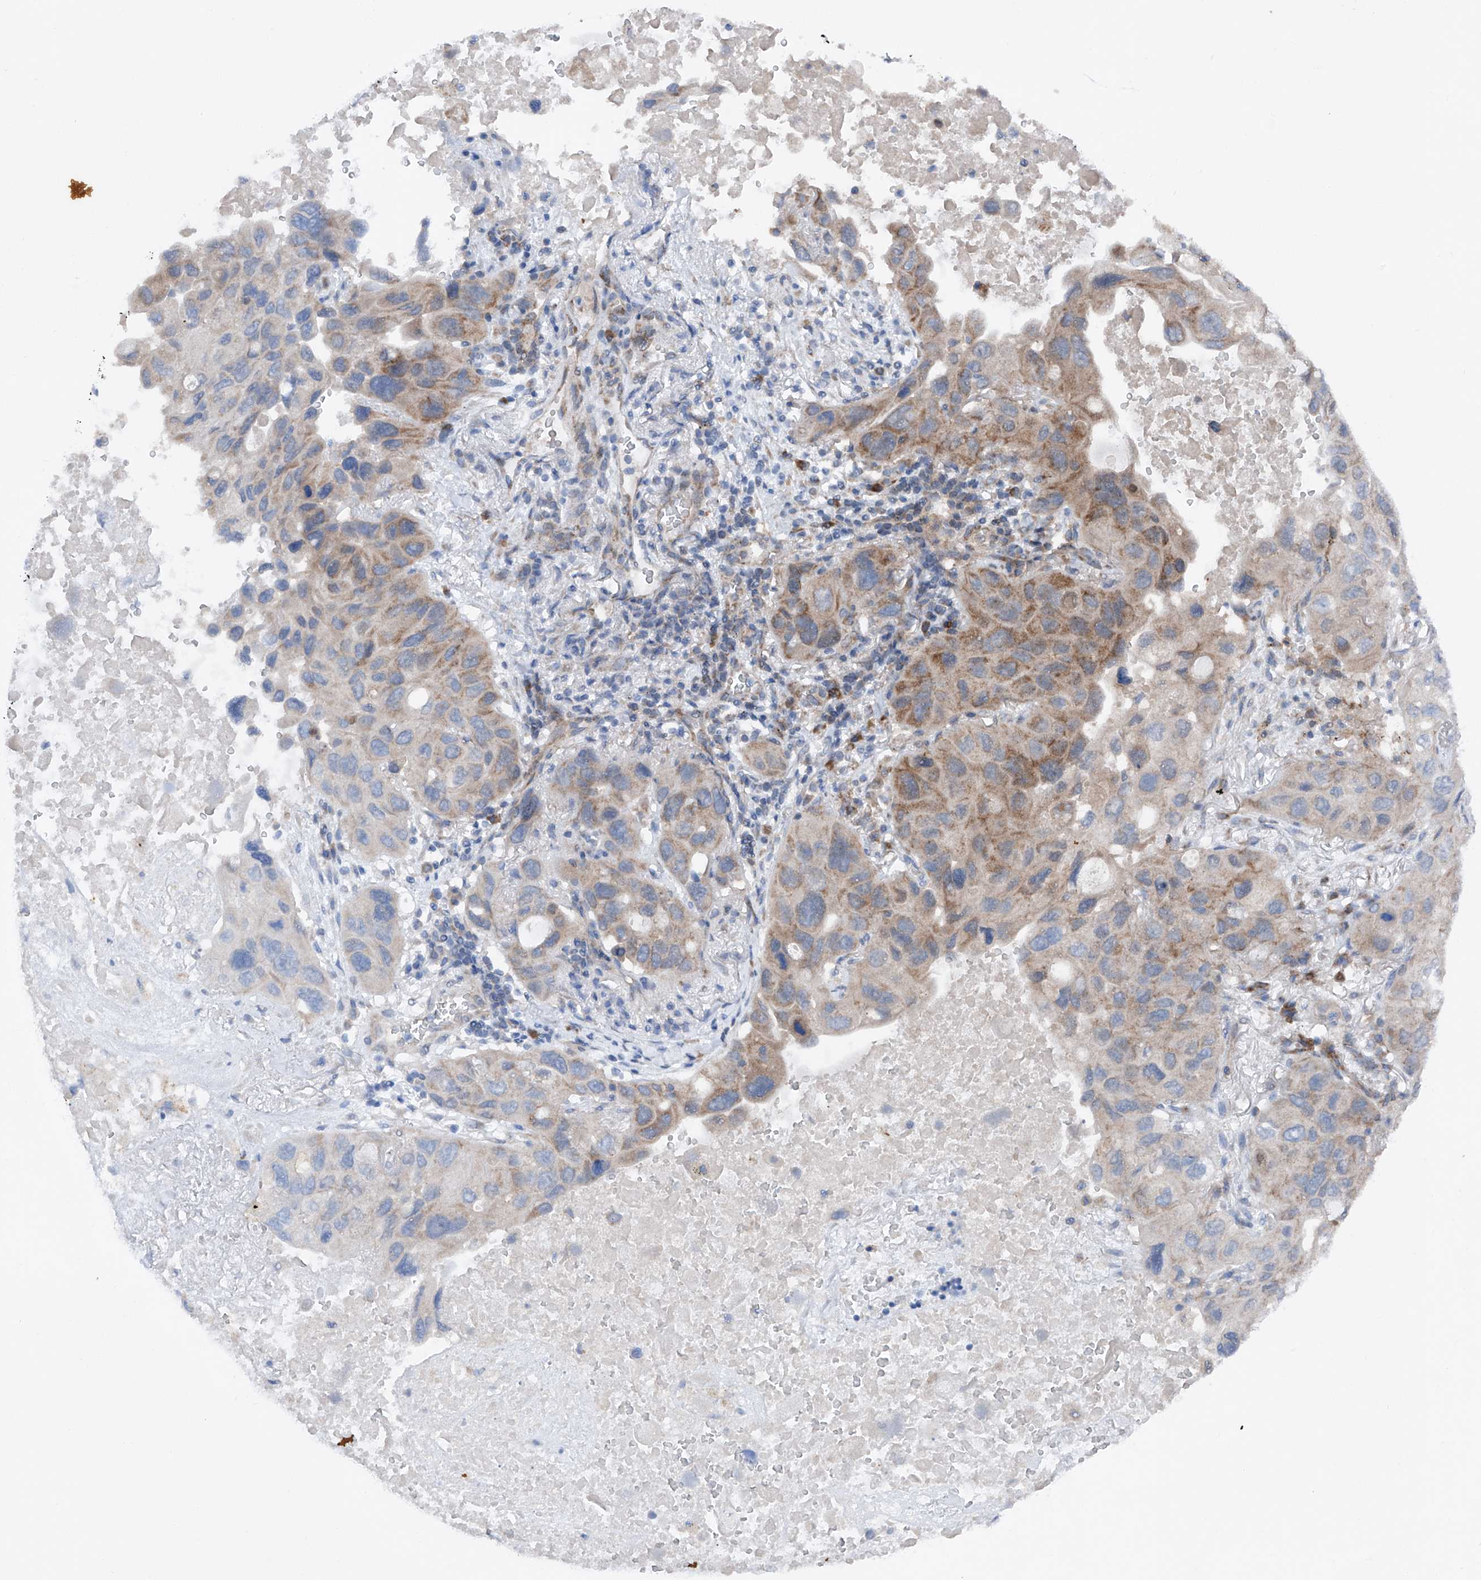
{"staining": {"intensity": "moderate", "quantity": "25%-75%", "location": "cytoplasmic/membranous"}, "tissue": "lung cancer", "cell_type": "Tumor cells", "image_type": "cancer", "snomed": [{"axis": "morphology", "description": "Squamous cell carcinoma, NOS"}, {"axis": "topography", "description": "Lung"}], "caption": "Human lung cancer stained for a protein (brown) reveals moderate cytoplasmic/membranous positive positivity in about 25%-75% of tumor cells.", "gene": "DAD1", "patient": {"sex": "female", "age": 73}}